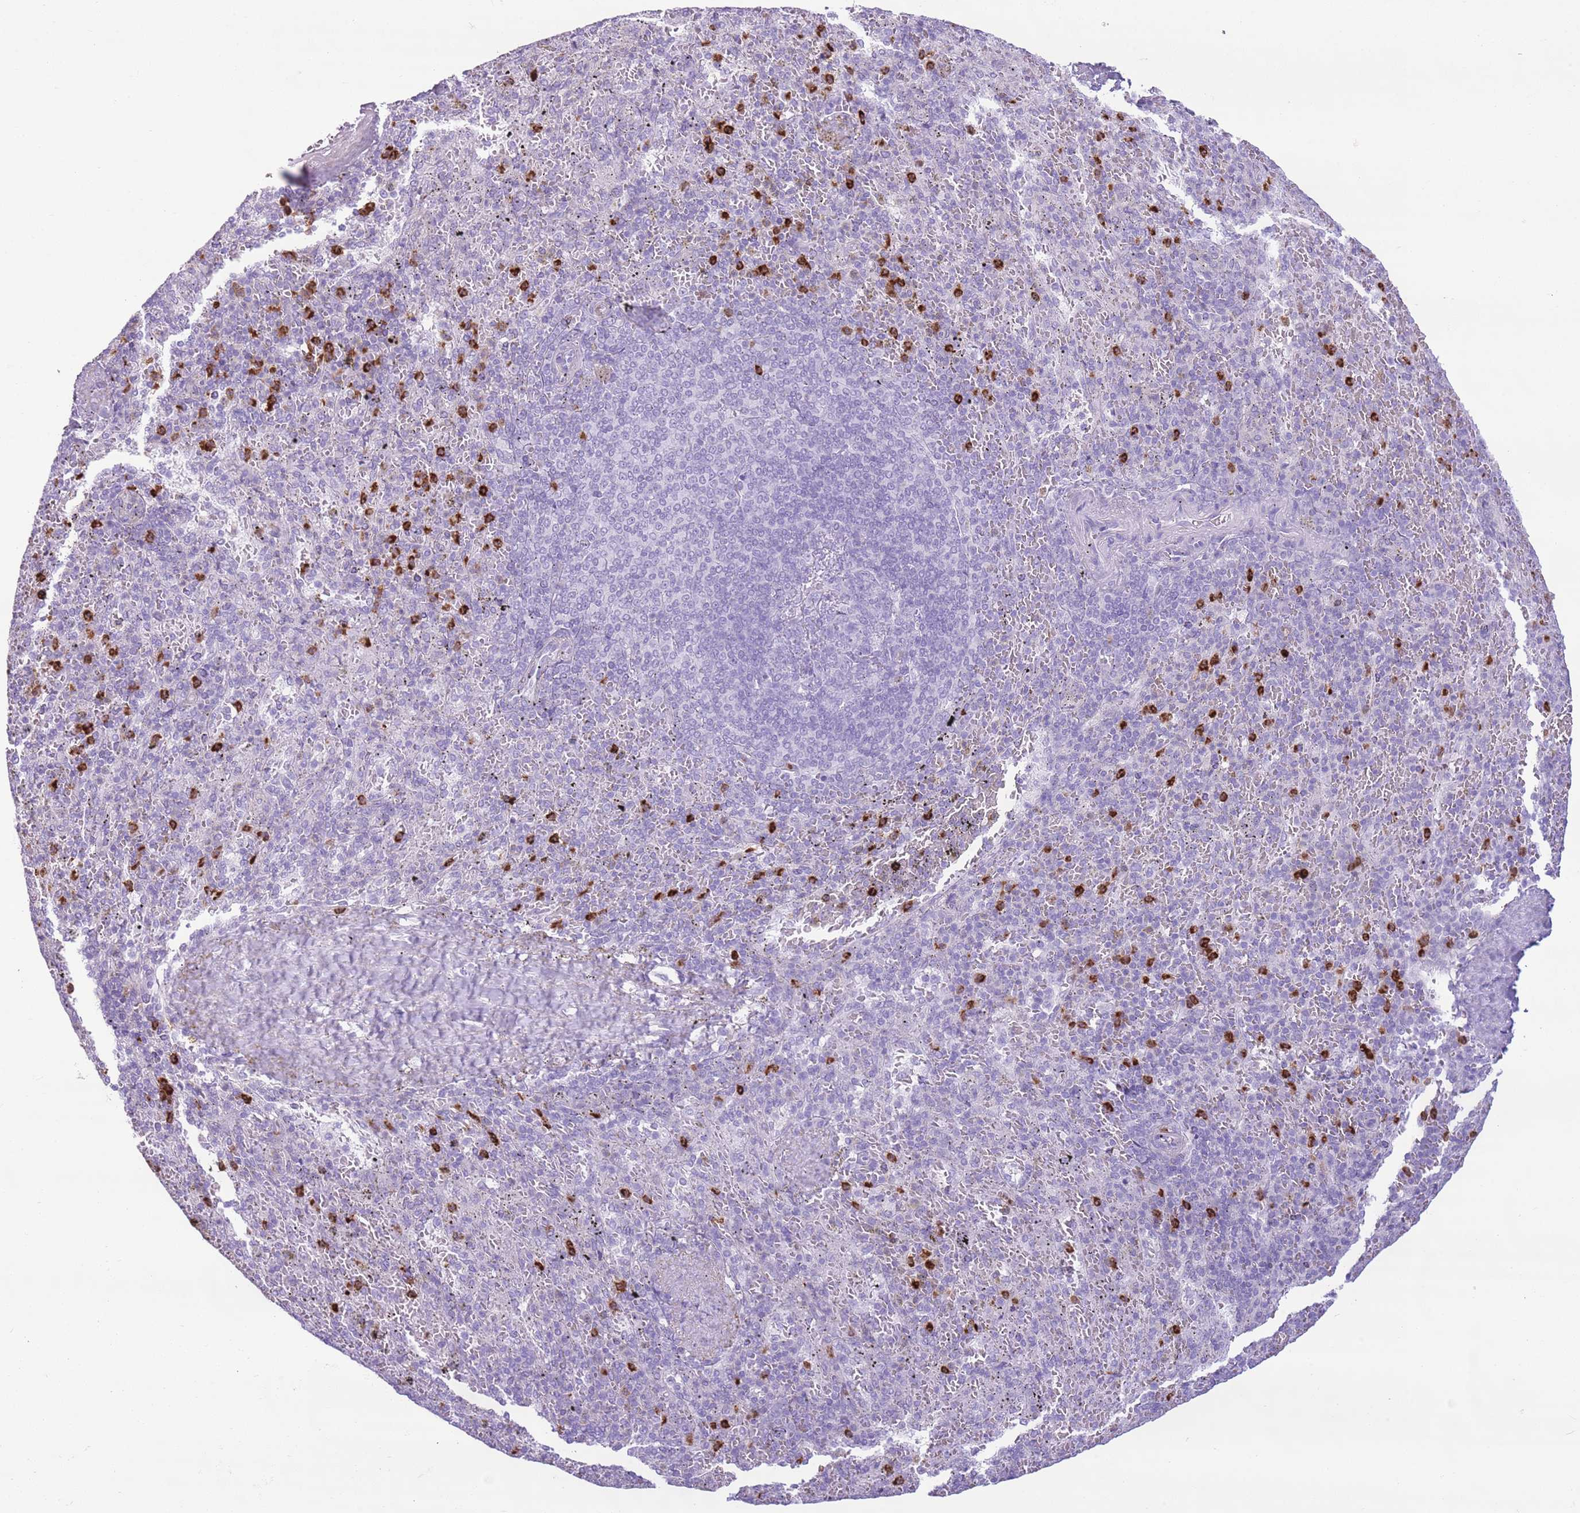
{"staining": {"intensity": "strong", "quantity": "<25%", "location": "cytoplasmic/membranous"}, "tissue": "spleen", "cell_type": "Cells in red pulp", "image_type": "normal", "snomed": [{"axis": "morphology", "description": "Normal tissue, NOS"}, {"axis": "topography", "description": "Spleen"}], "caption": "Immunohistochemistry (IHC) of benign human spleen displays medium levels of strong cytoplasmic/membranous staining in about <25% of cells in red pulp. Nuclei are stained in blue.", "gene": "CD177", "patient": {"sex": "male", "age": 82}}